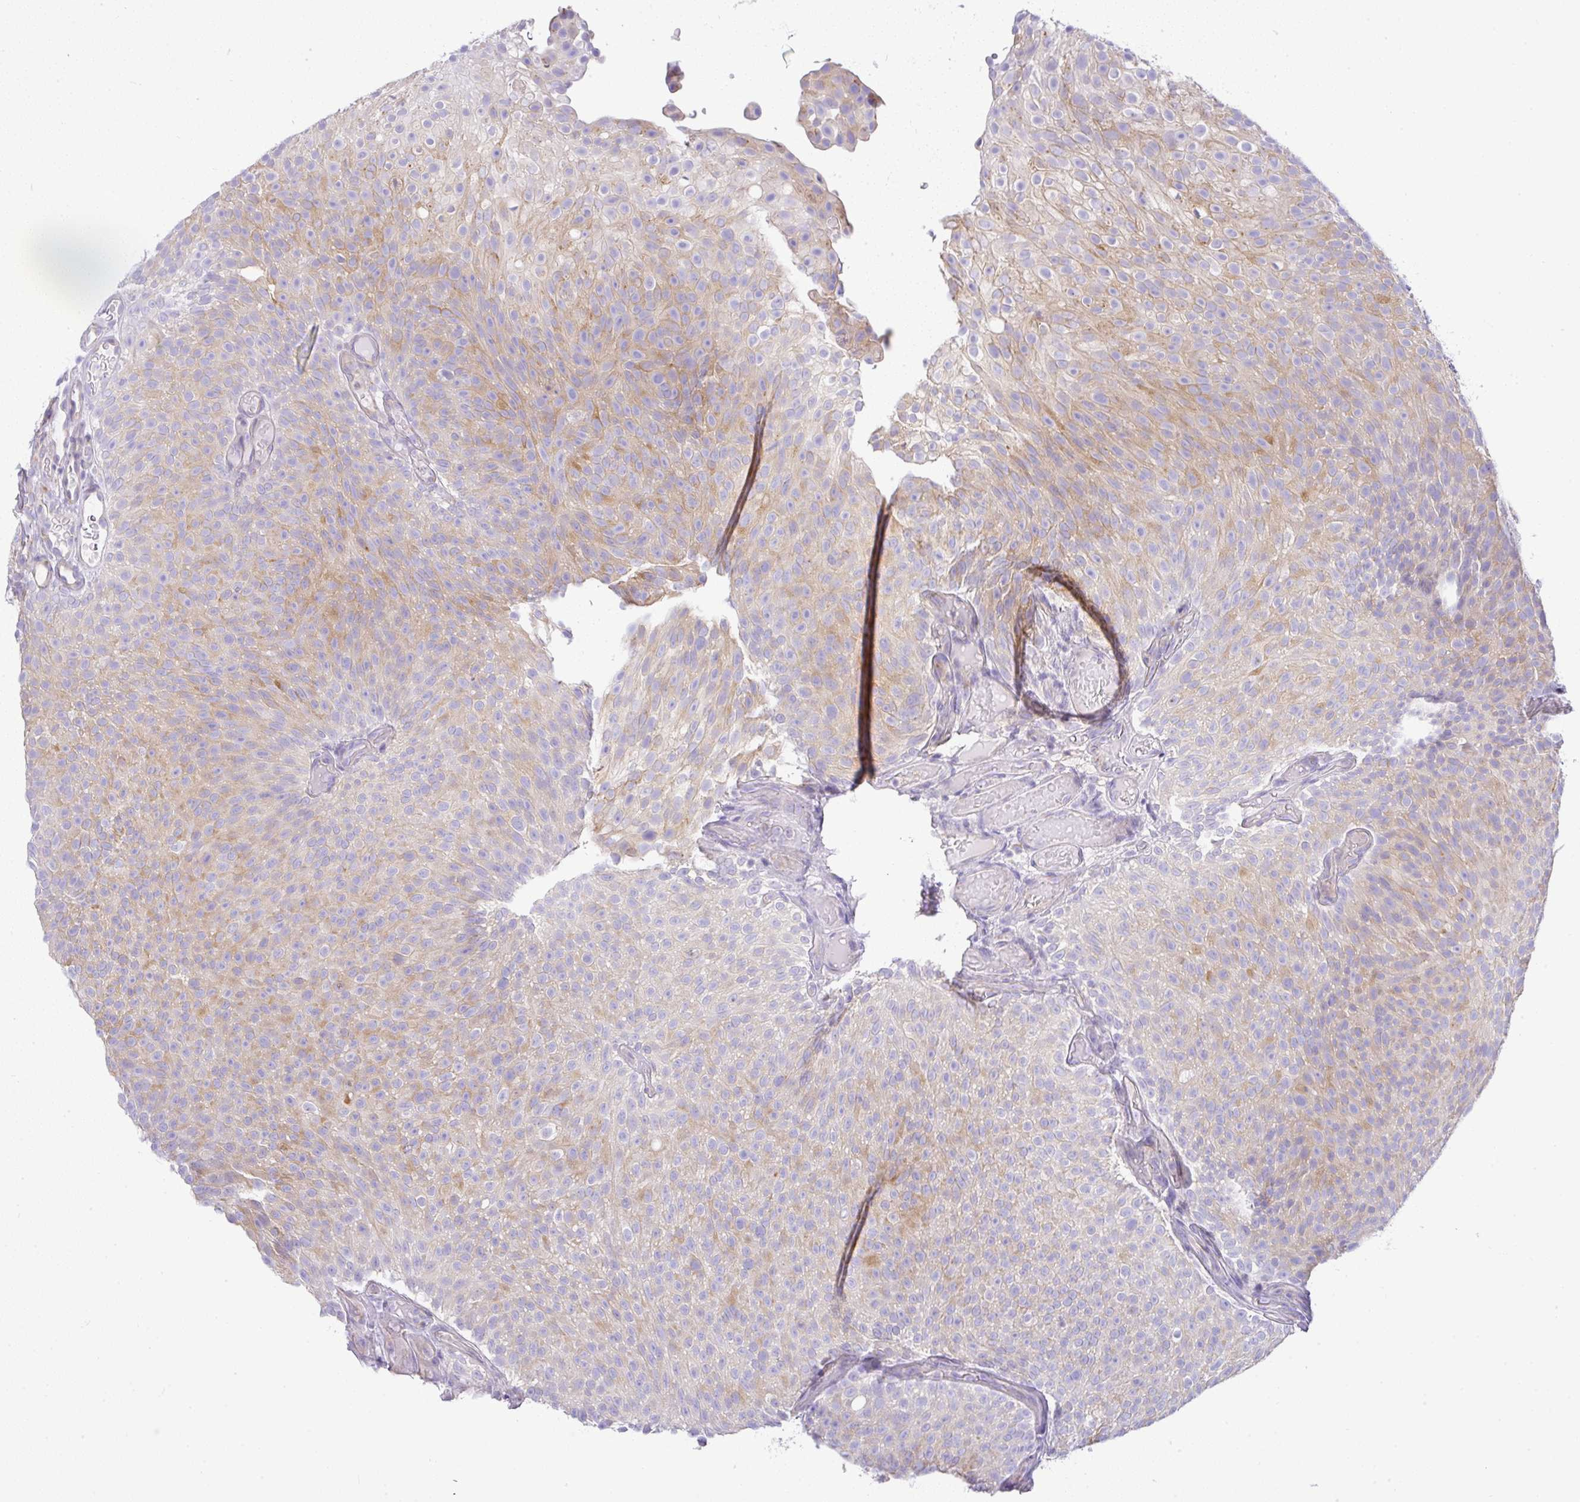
{"staining": {"intensity": "moderate", "quantity": "25%-75%", "location": "cytoplasmic/membranous"}, "tissue": "urothelial cancer", "cell_type": "Tumor cells", "image_type": "cancer", "snomed": [{"axis": "morphology", "description": "Urothelial carcinoma, Low grade"}, {"axis": "topography", "description": "Urinary bladder"}], "caption": "Human urothelial cancer stained with a brown dye reveals moderate cytoplasmic/membranous positive expression in about 25%-75% of tumor cells.", "gene": "FAM177A1", "patient": {"sex": "male", "age": 78}}